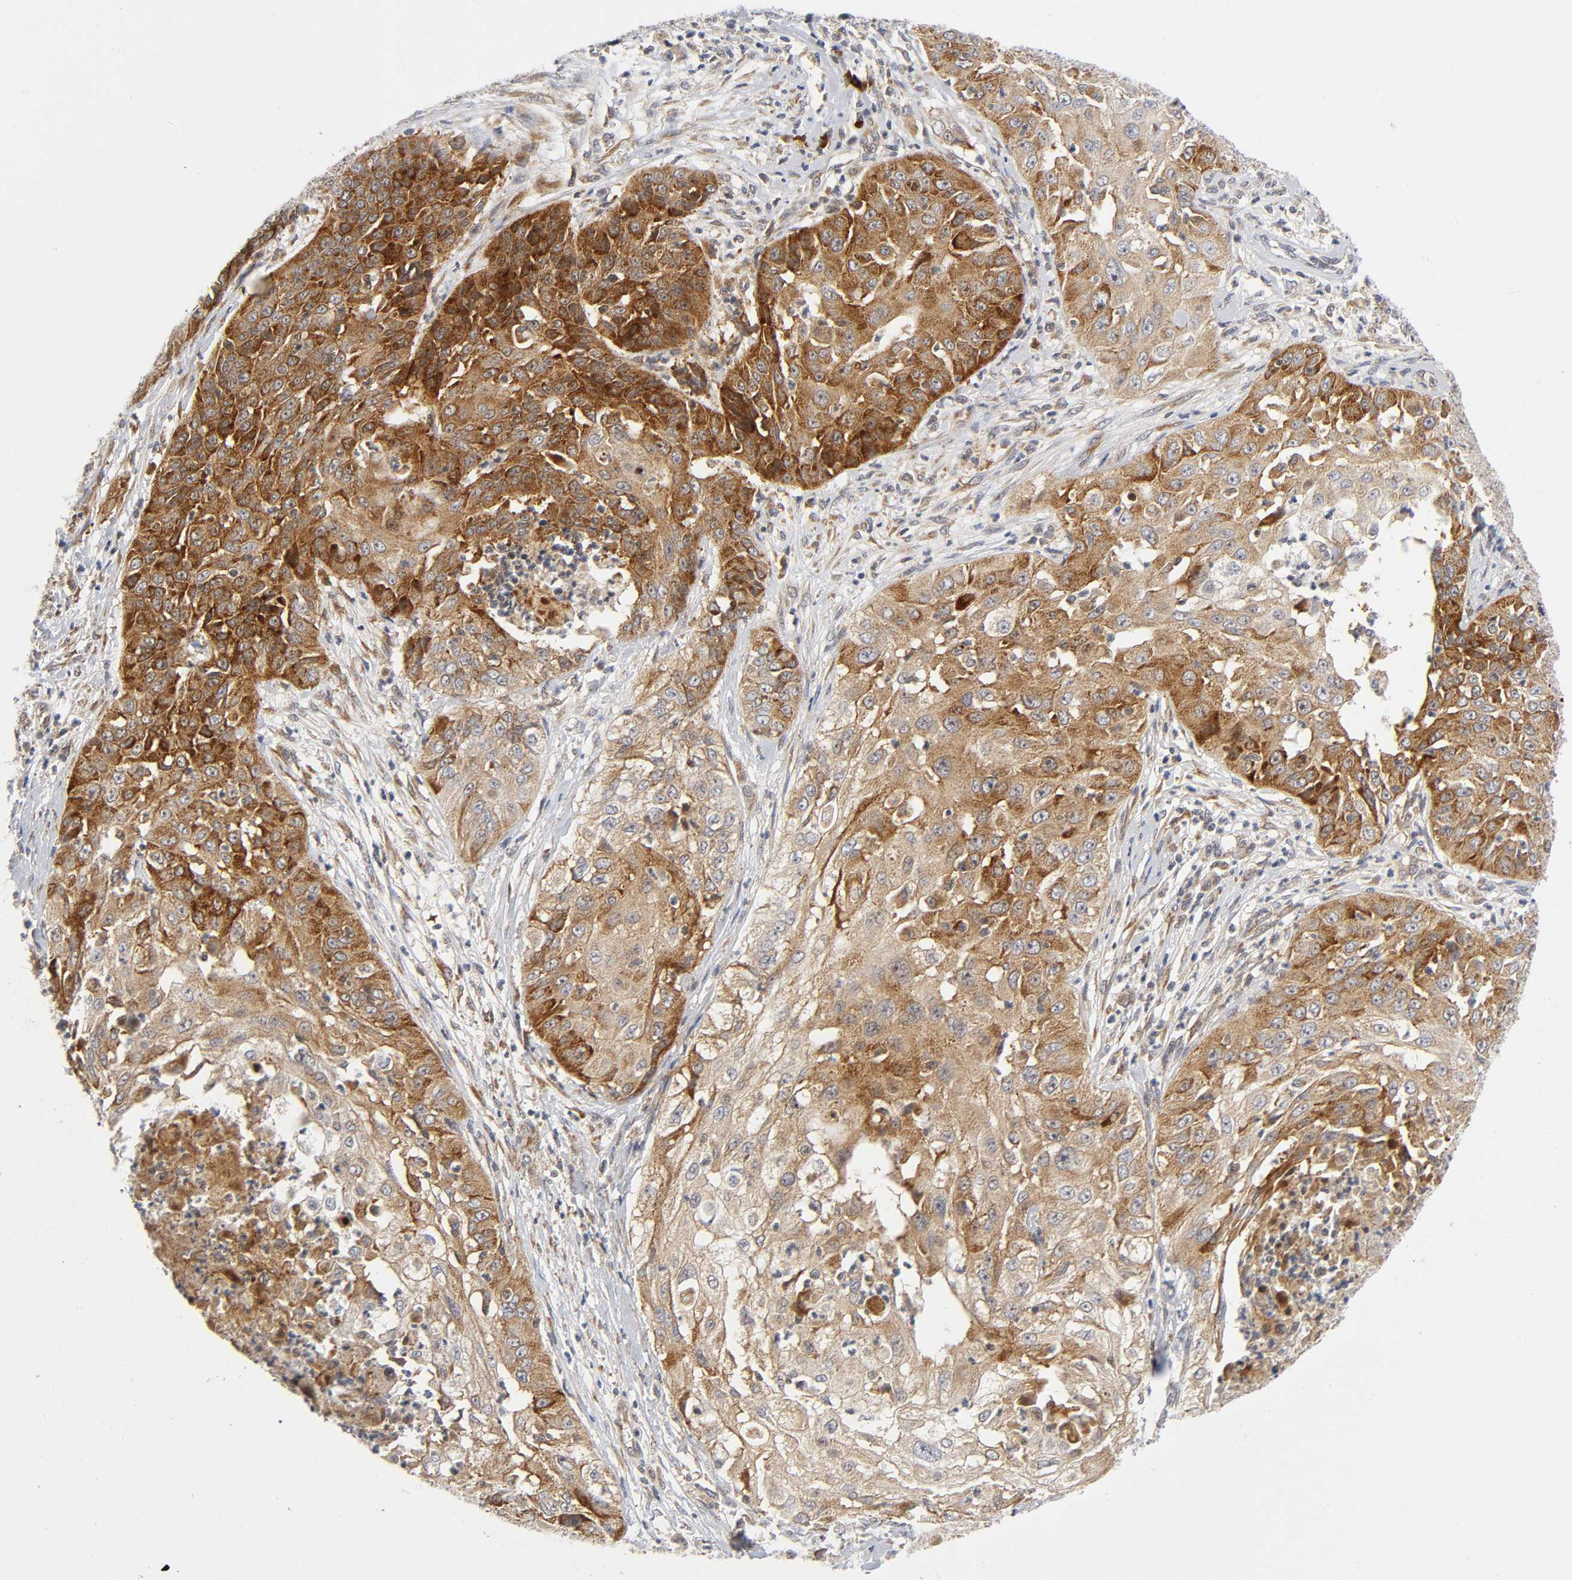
{"staining": {"intensity": "strong", "quantity": ">75%", "location": "cytoplasmic/membranous"}, "tissue": "cervical cancer", "cell_type": "Tumor cells", "image_type": "cancer", "snomed": [{"axis": "morphology", "description": "Squamous cell carcinoma, NOS"}, {"axis": "topography", "description": "Cervix"}], "caption": "Protein staining displays strong cytoplasmic/membranous positivity in approximately >75% of tumor cells in squamous cell carcinoma (cervical).", "gene": "EIF5", "patient": {"sex": "female", "age": 64}}